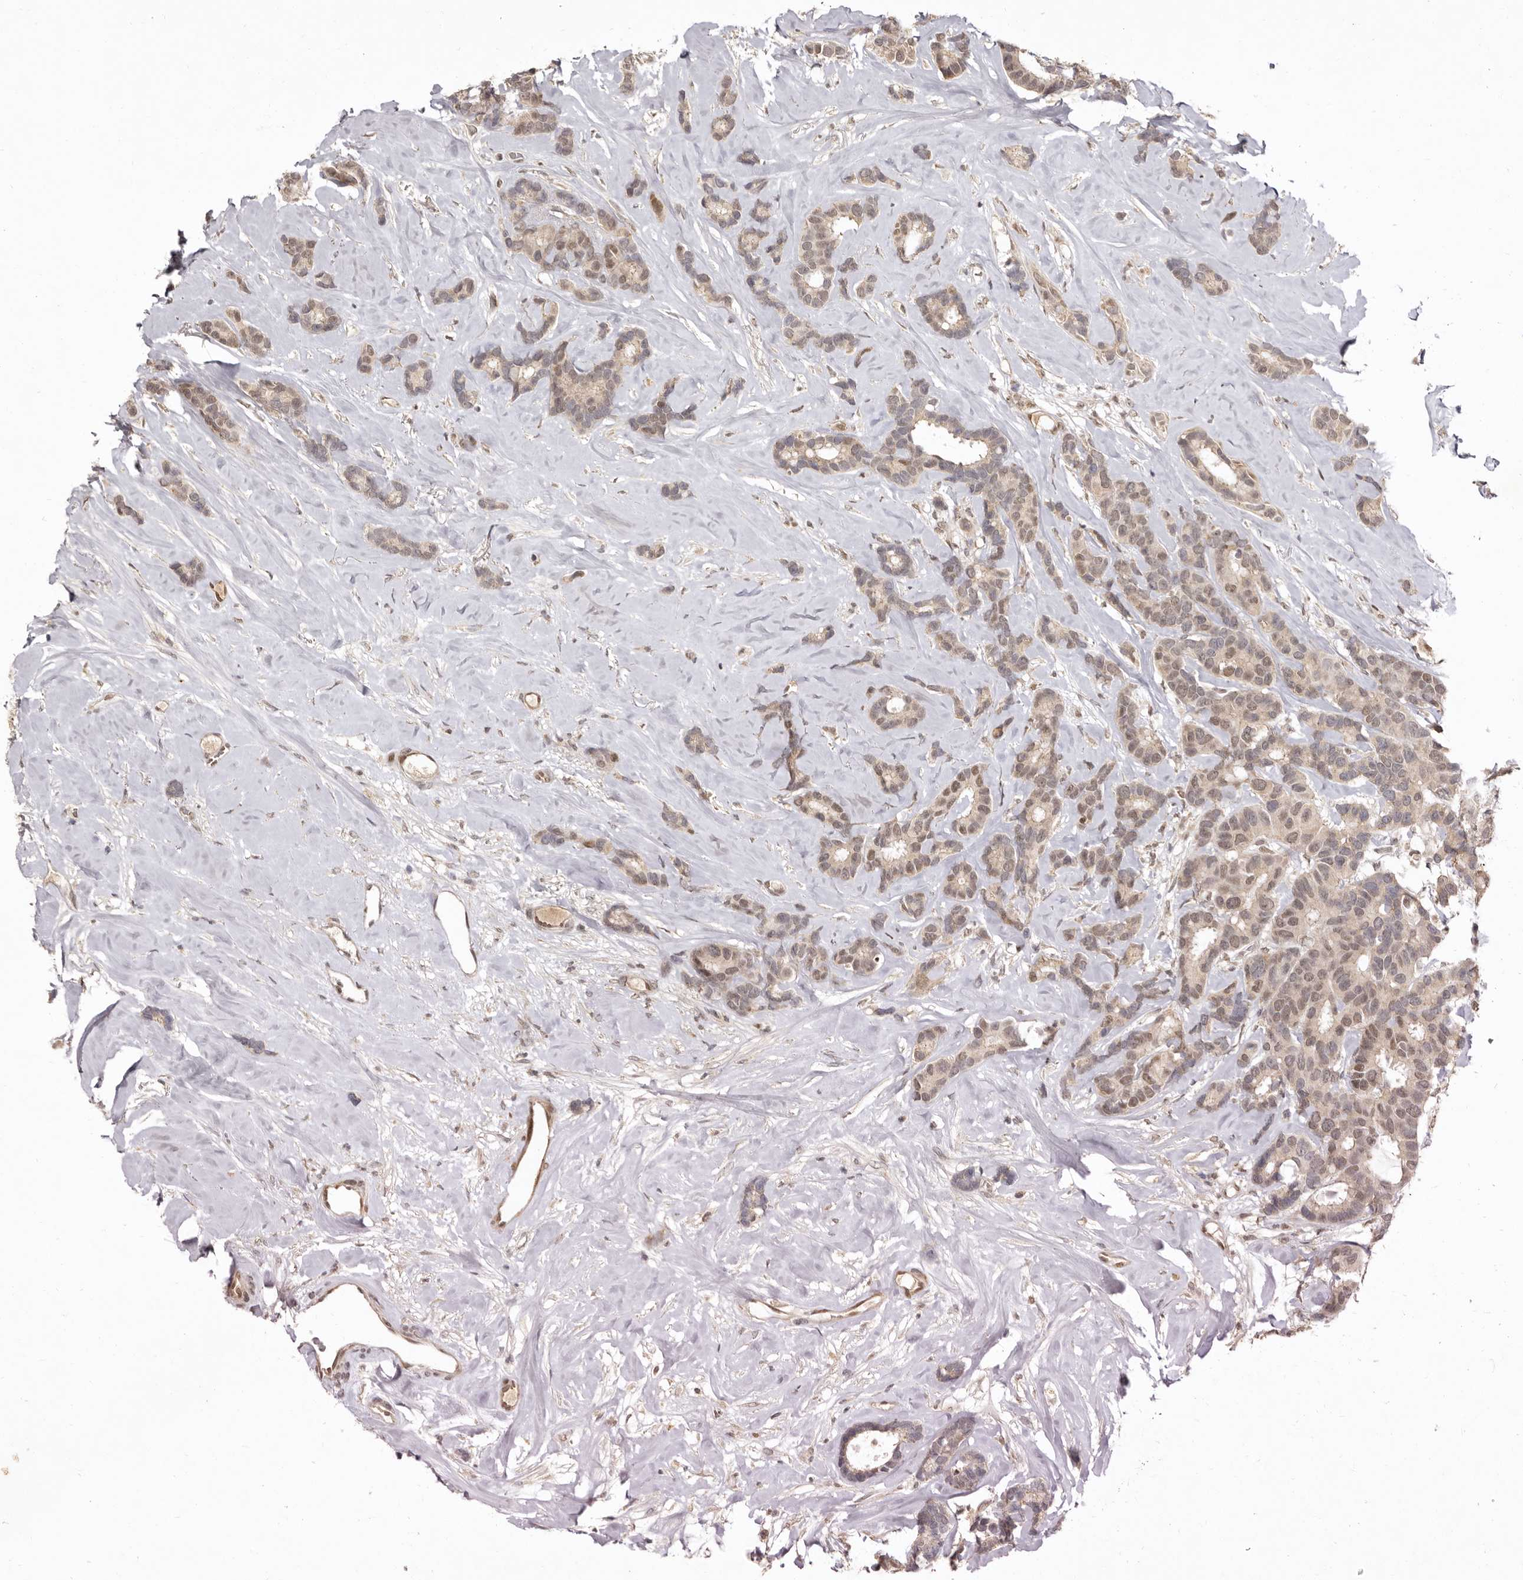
{"staining": {"intensity": "weak", "quantity": "25%-75%", "location": "nuclear"}, "tissue": "breast cancer", "cell_type": "Tumor cells", "image_type": "cancer", "snomed": [{"axis": "morphology", "description": "Duct carcinoma"}, {"axis": "topography", "description": "Breast"}], "caption": "Immunohistochemical staining of intraductal carcinoma (breast) demonstrates low levels of weak nuclear protein staining in approximately 25%-75% of tumor cells.", "gene": "ZNF326", "patient": {"sex": "female", "age": 87}}